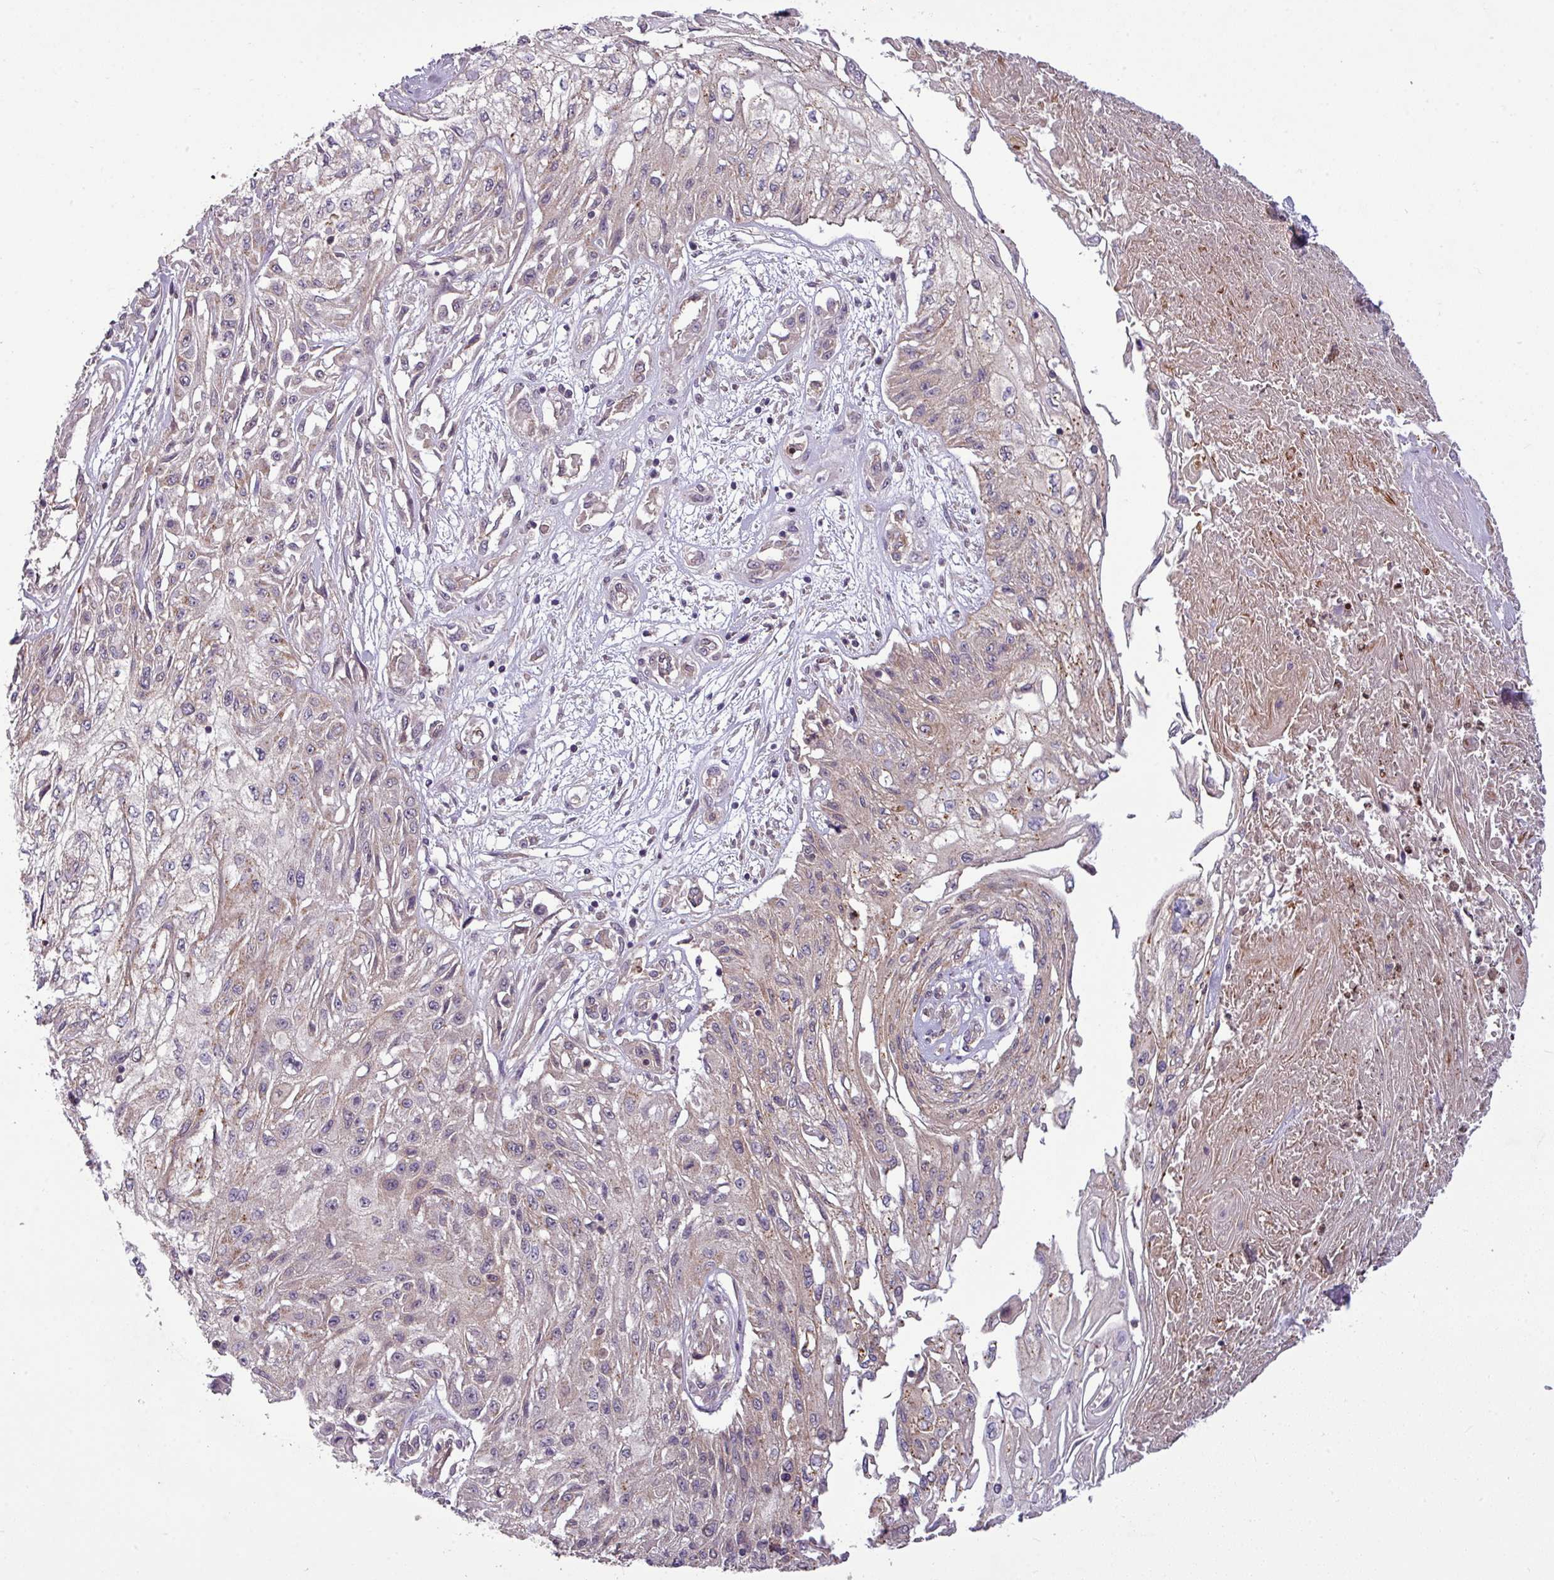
{"staining": {"intensity": "weak", "quantity": "<25%", "location": "cytoplasmic/membranous"}, "tissue": "skin cancer", "cell_type": "Tumor cells", "image_type": "cancer", "snomed": [{"axis": "morphology", "description": "Squamous cell carcinoma, NOS"}, {"axis": "morphology", "description": "Squamous cell carcinoma, metastatic, NOS"}, {"axis": "topography", "description": "Skin"}, {"axis": "topography", "description": "Lymph node"}], "caption": "Tumor cells show no significant protein expression in skin cancer (metastatic squamous cell carcinoma). (Immunohistochemistry, brightfield microscopy, high magnification).", "gene": "PAPLN", "patient": {"sex": "male", "age": 75}}